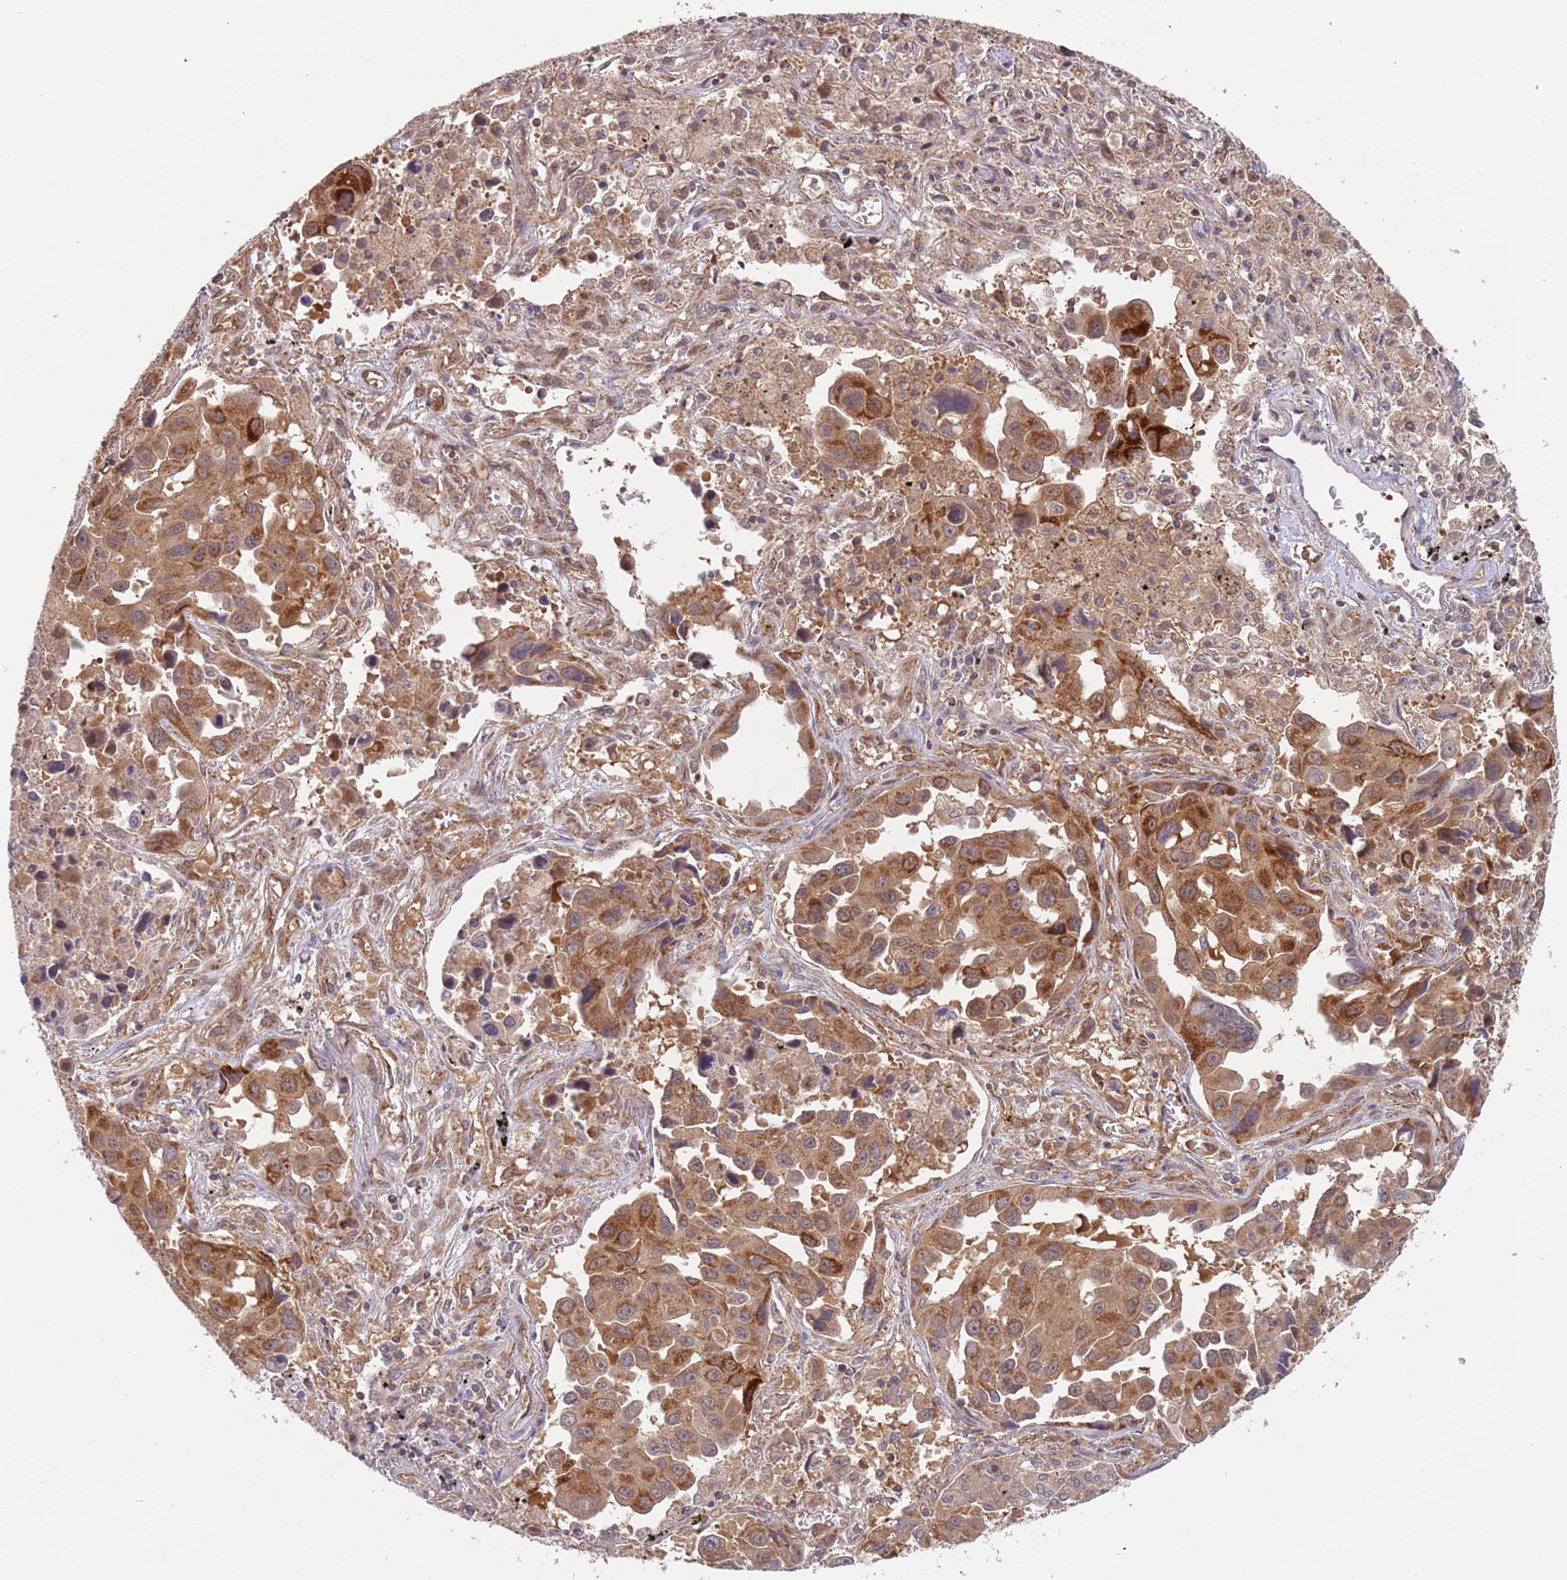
{"staining": {"intensity": "moderate", "quantity": ">75%", "location": "cytoplasmic/membranous"}, "tissue": "lung cancer", "cell_type": "Tumor cells", "image_type": "cancer", "snomed": [{"axis": "morphology", "description": "Adenocarcinoma, NOS"}, {"axis": "topography", "description": "Lung"}], "caption": "An immunohistochemistry (IHC) histopathology image of neoplastic tissue is shown. Protein staining in brown labels moderate cytoplasmic/membranous positivity in lung cancer (adenocarcinoma) within tumor cells.", "gene": "GUK1", "patient": {"sex": "male", "age": 66}}